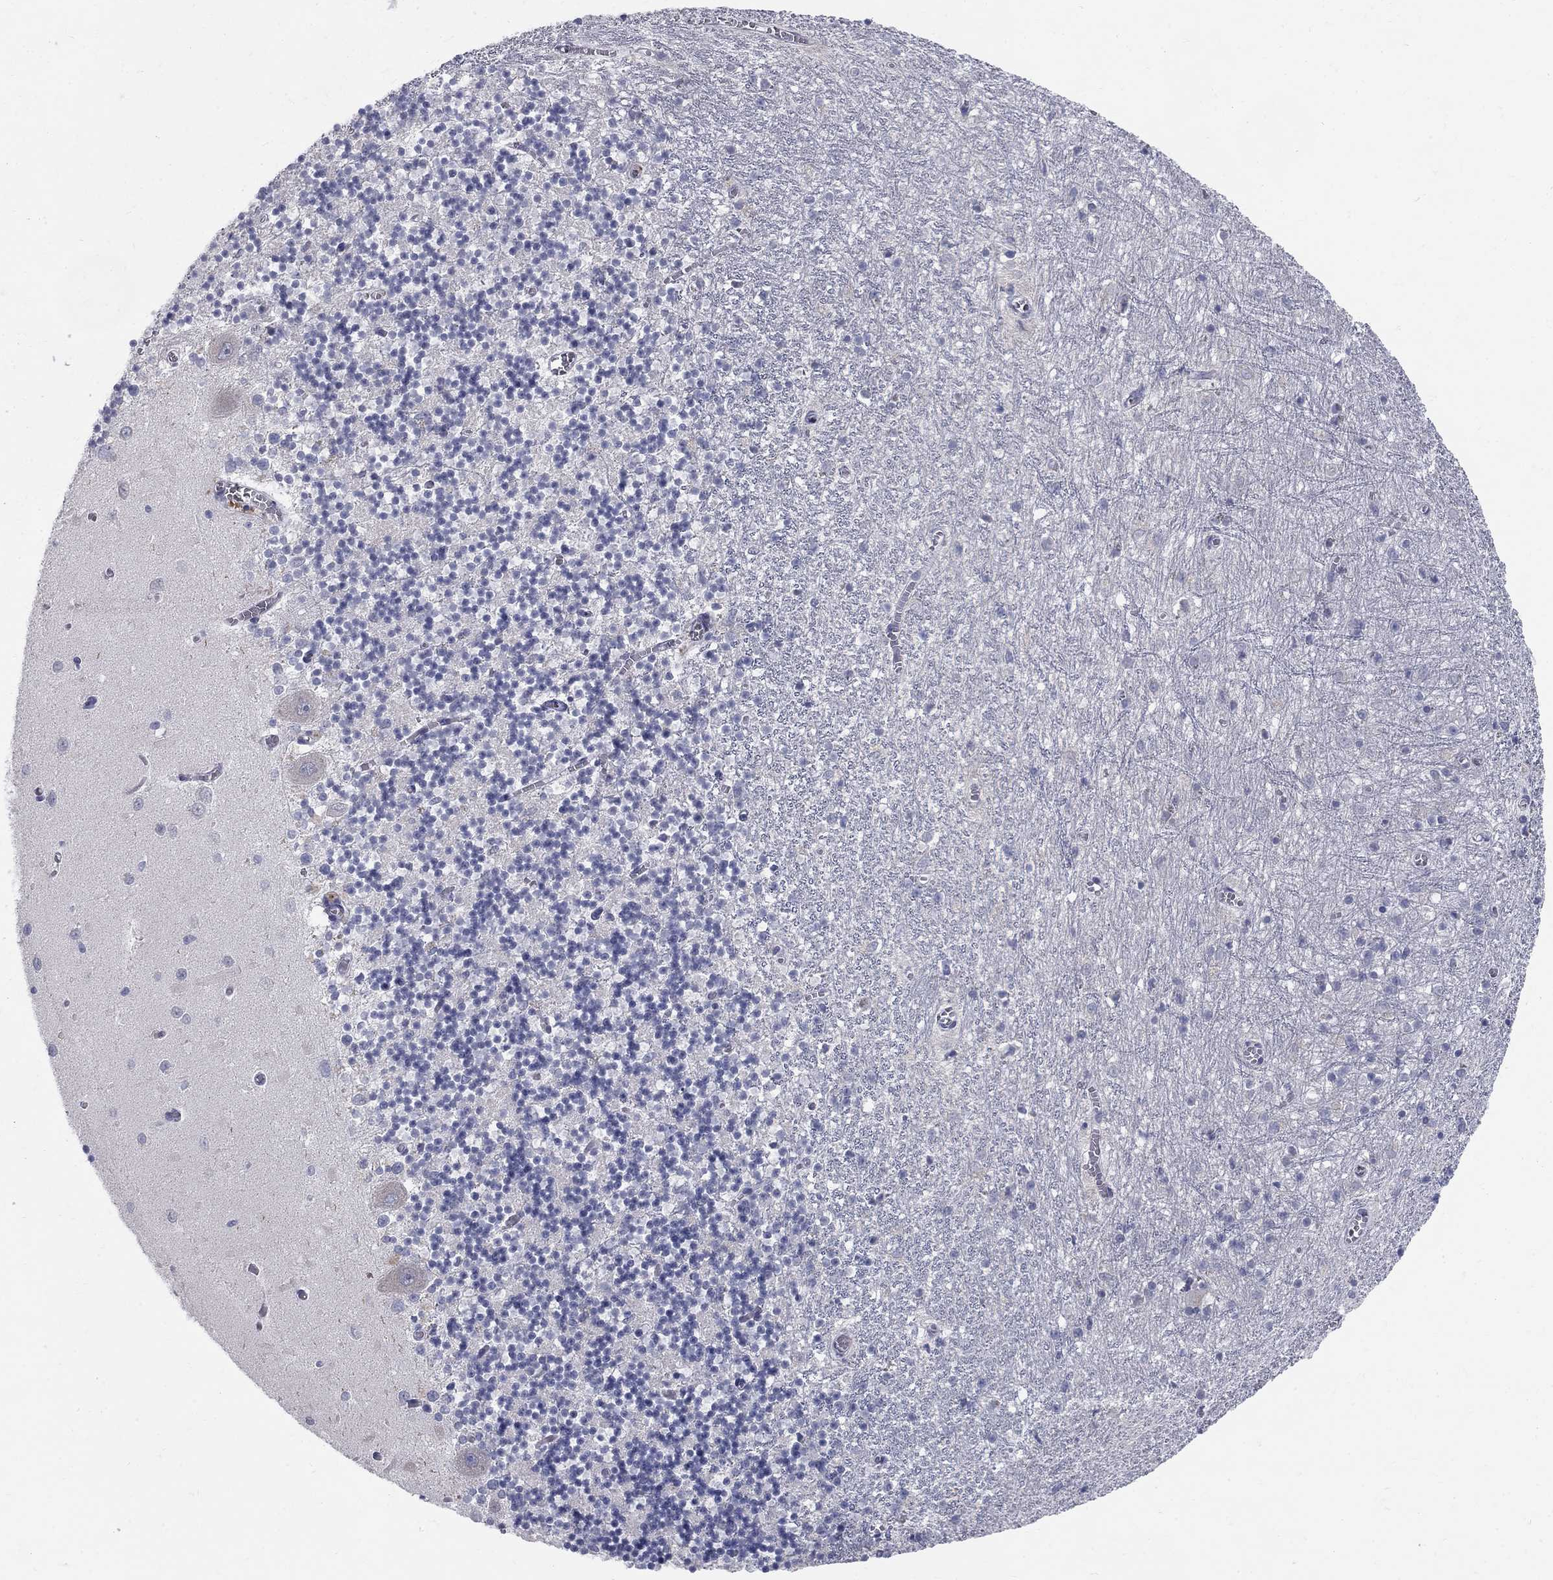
{"staining": {"intensity": "negative", "quantity": "none", "location": "none"}, "tissue": "cerebellum", "cell_type": "Cells in granular layer", "image_type": "normal", "snomed": [{"axis": "morphology", "description": "Normal tissue, NOS"}, {"axis": "topography", "description": "Cerebellum"}], "caption": "Immunohistochemistry (IHC) histopathology image of benign cerebellum: human cerebellum stained with DAB (3,3'-diaminobenzidine) demonstrates no significant protein staining in cells in granular layer. (Immunohistochemistry, brightfield microscopy, high magnification).", "gene": "PANK3", "patient": {"sex": "female", "age": 64}}